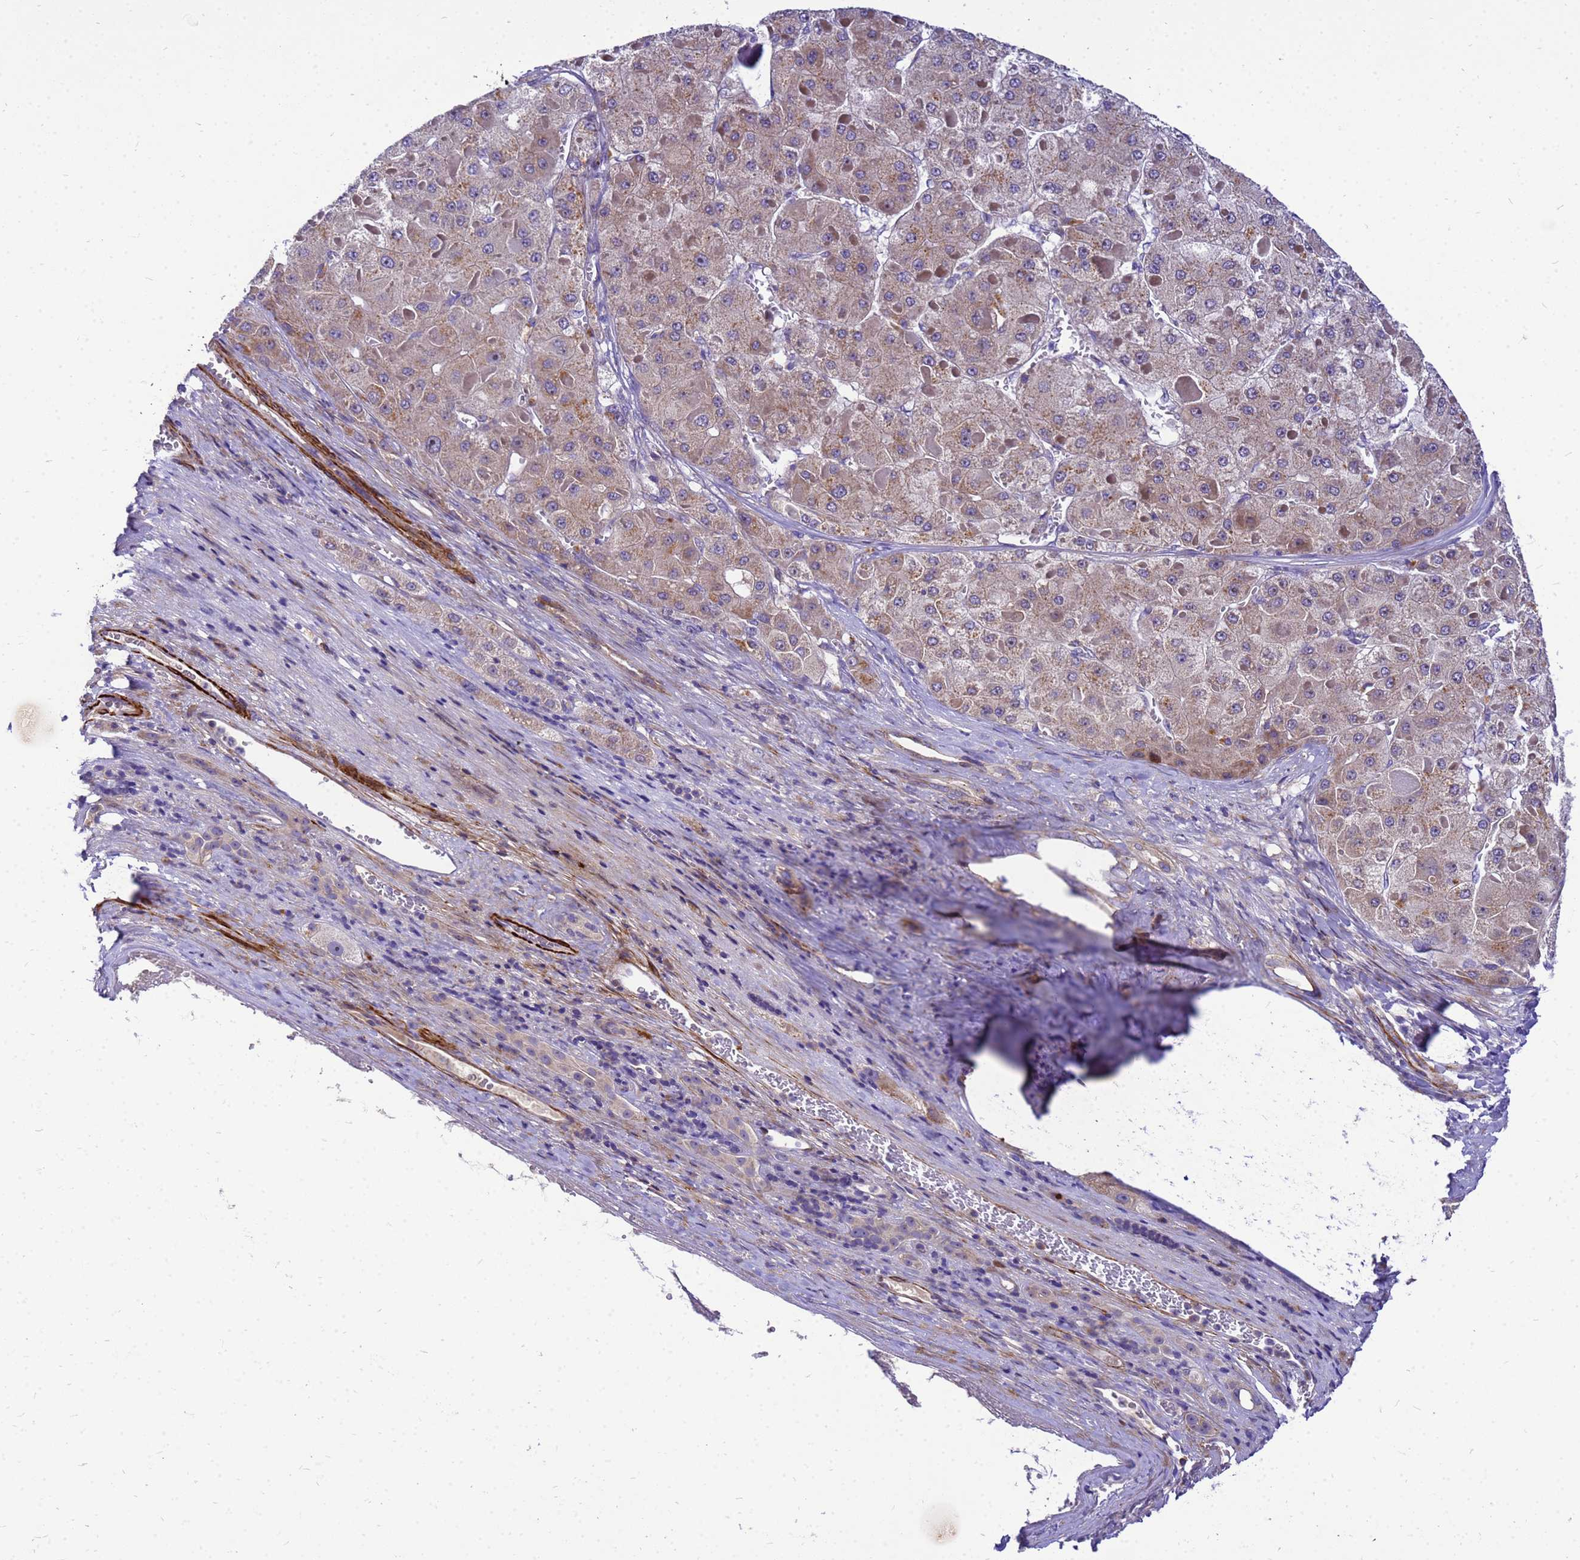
{"staining": {"intensity": "weak", "quantity": "25%-75%", "location": "cytoplasmic/membranous"}, "tissue": "liver cancer", "cell_type": "Tumor cells", "image_type": "cancer", "snomed": [{"axis": "morphology", "description": "Carcinoma, Hepatocellular, NOS"}, {"axis": "topography", "description": "Liver"}], "caption": "A histopathology image of hepatocellular carcinoma (liver) stained for a protein displays weak cytoplasmic/membranous brown staining in tumor cells.", "gene": "POP7", "patient": {"sex": "female", "age": 73}}